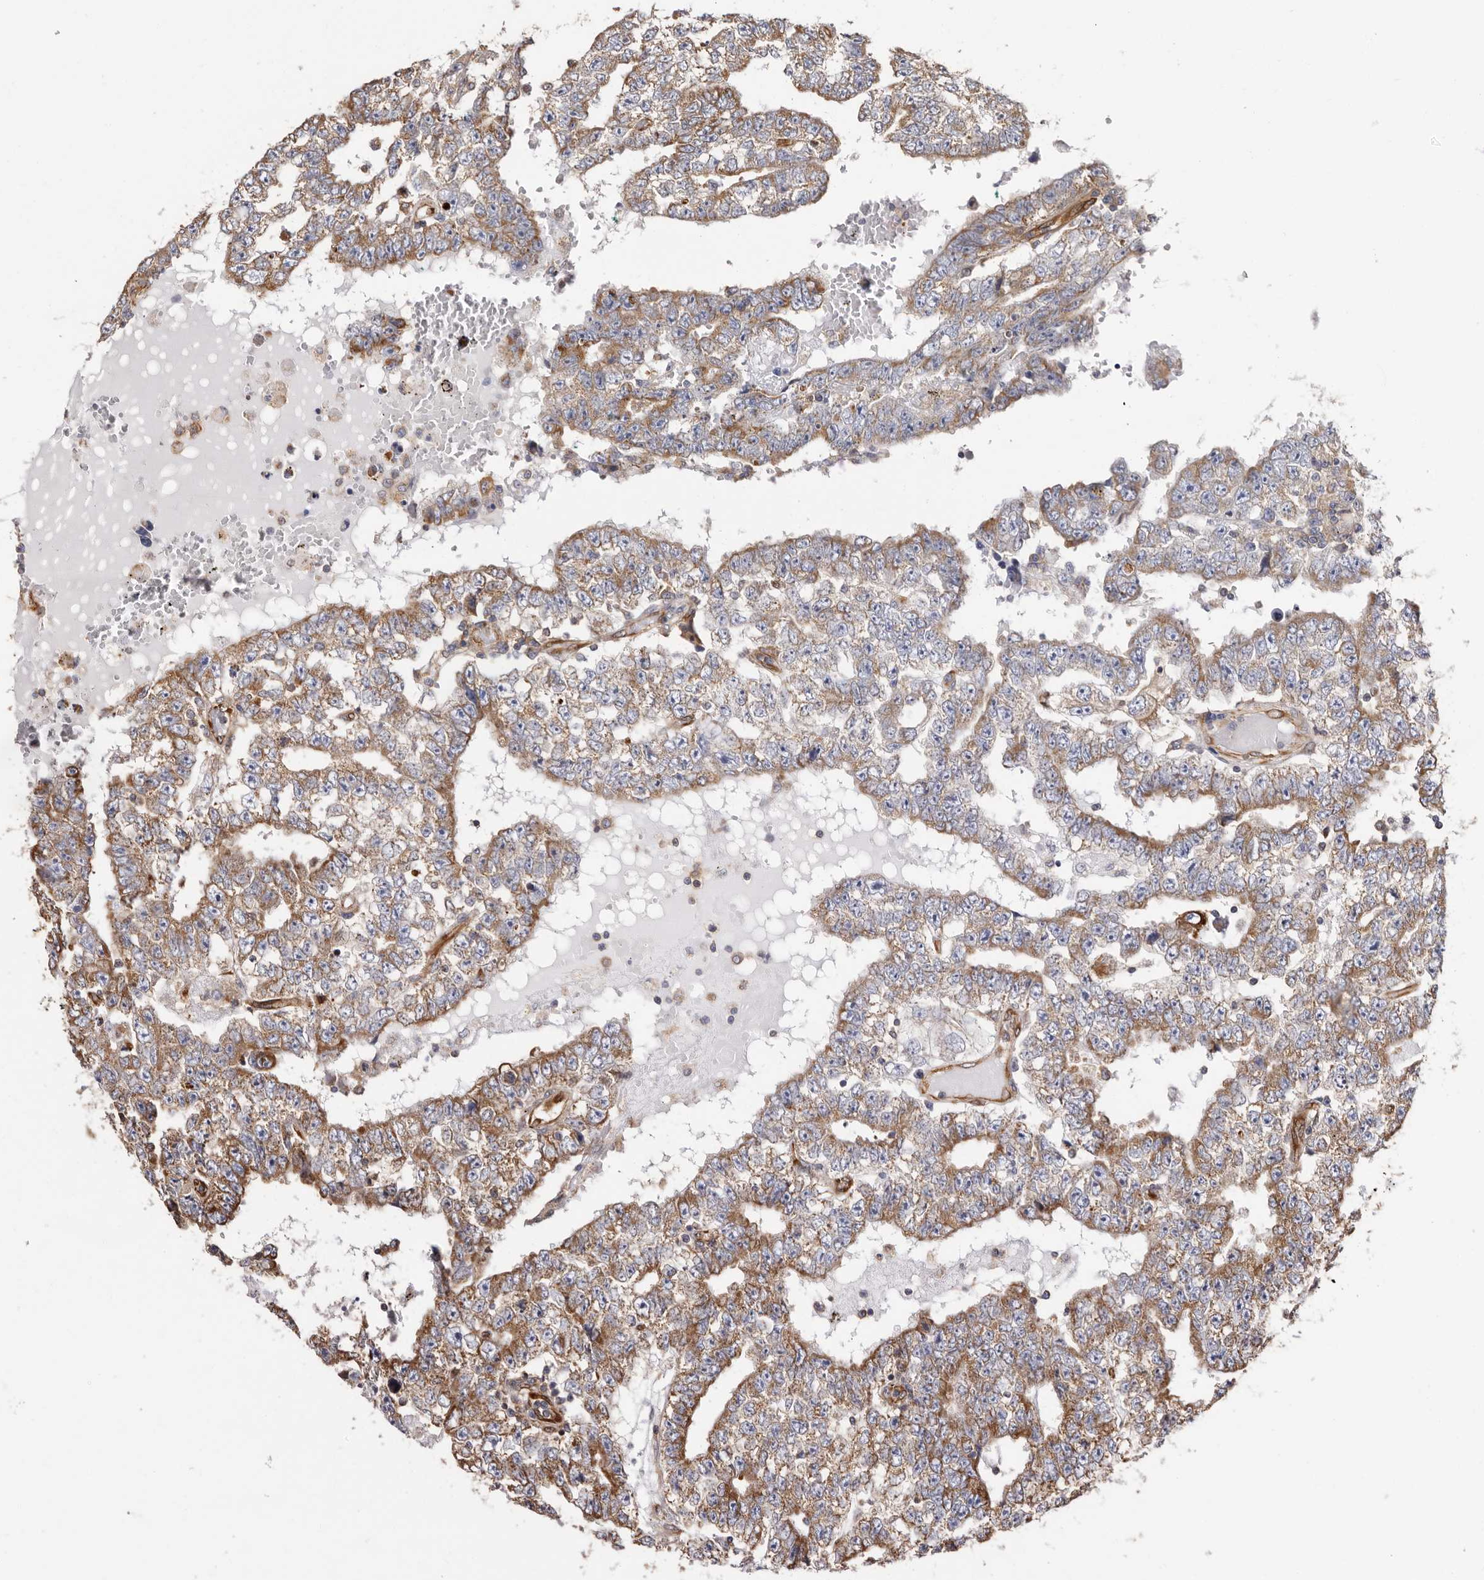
{"staining": {"intensity": "moderate", "quantity": ">75%", "location": "cytoplasmic/membranous"}, "tissue": "testis cancer", "cell_type": "Tumor cells", "image_type": "cancer", "snomed": [{"axis": "morphology", "description": "Carcinoma, Embryonal, NOS"}, {"axis": "topography", "description": "Testis"}], "caption": "Immunohistochemistry of human testis embryonal carcinoma displays medium levels of moderate cytoplasmic/membranous positivity in about >75% of tumor cells.", "gene": "COQ8B", "patient": {"sex": "male", "age": 25}}